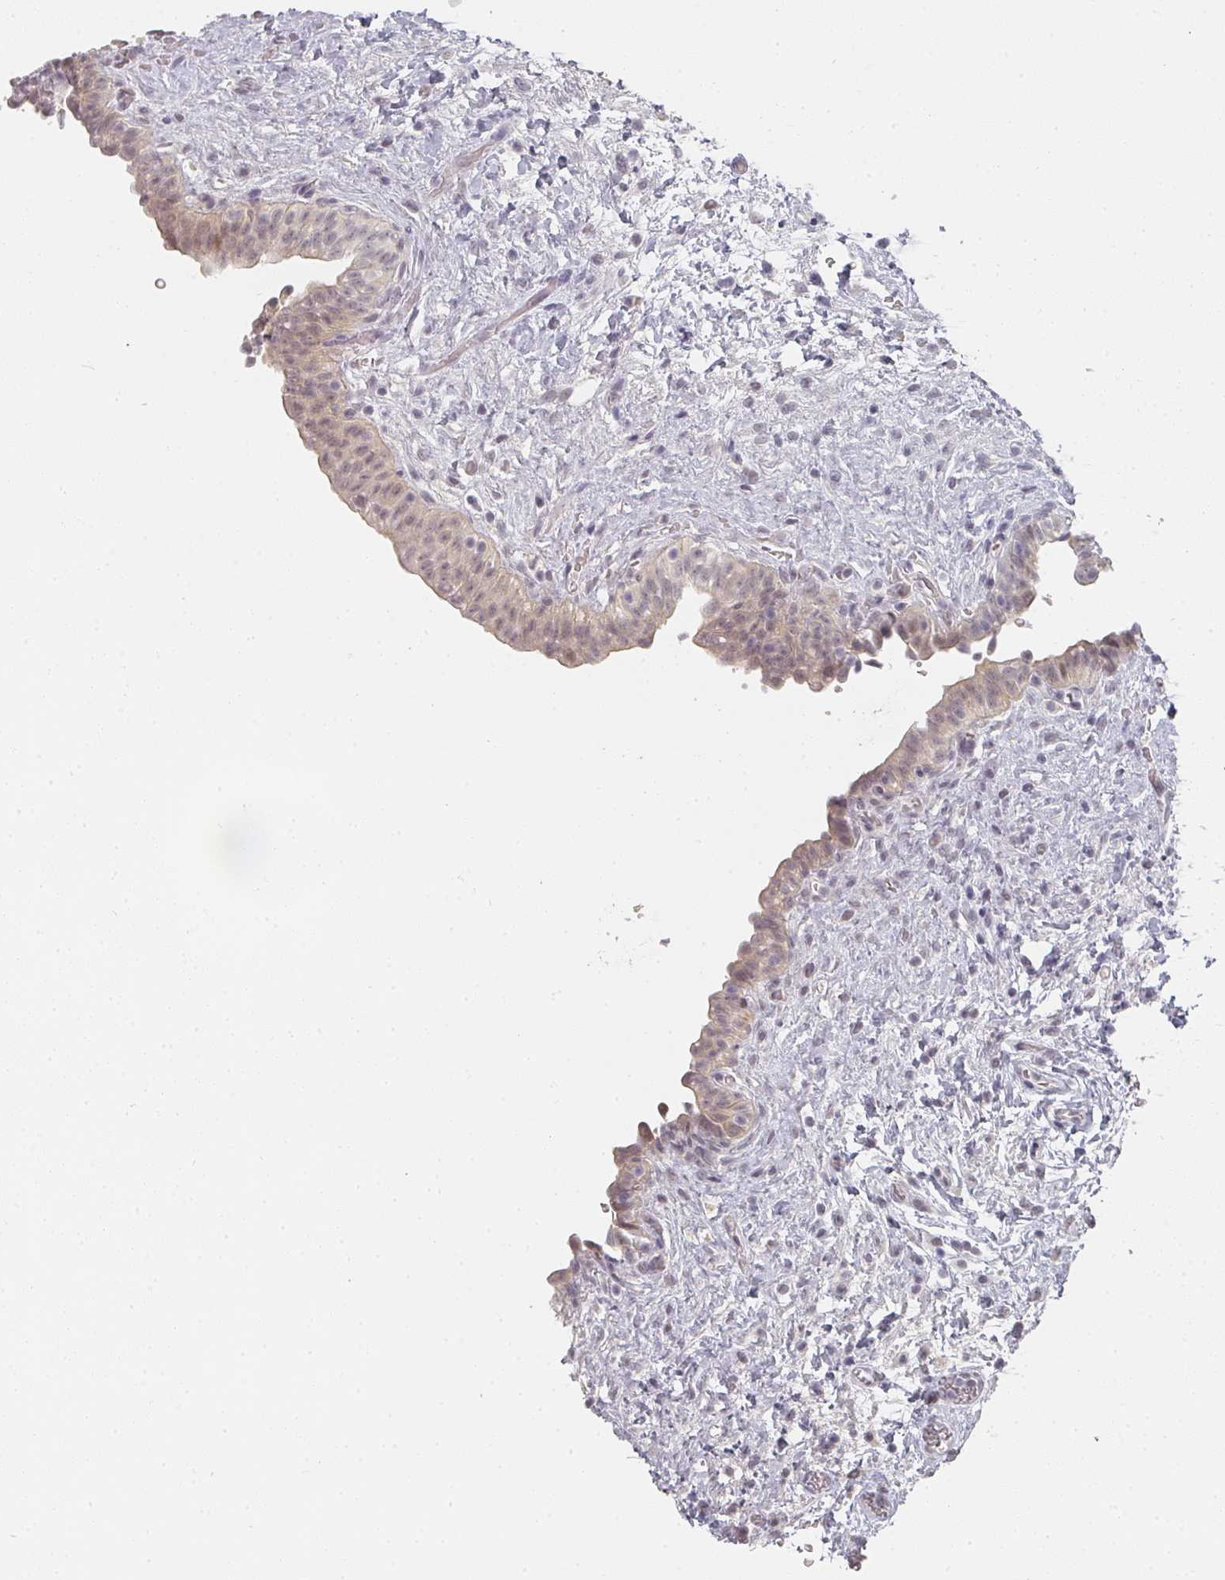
{"staining": {"intensity": "weak", "quantity": "25%-75%", "location": "cytoplasmic/membranous,nuclear"}, "tissue": "urinary bladder", "cell_type": "Urothelial cells", "image_type": "normal", "snomed": [{"axis": "morphology", "description": "Normal tissue, NOS"}, {"axis": "topography", "description": "Urinary bladder"}], "caption": "This image exhibits immunohistochemistry (IHC) staining of unremarkable human urinary bladder, with low weak cytoplasmic/membranous,nuclear positivity in approximately 25%-75% of urothelial cells.", "gene": "SHISA2", "patient": {"sex": "male", "age": 69}}